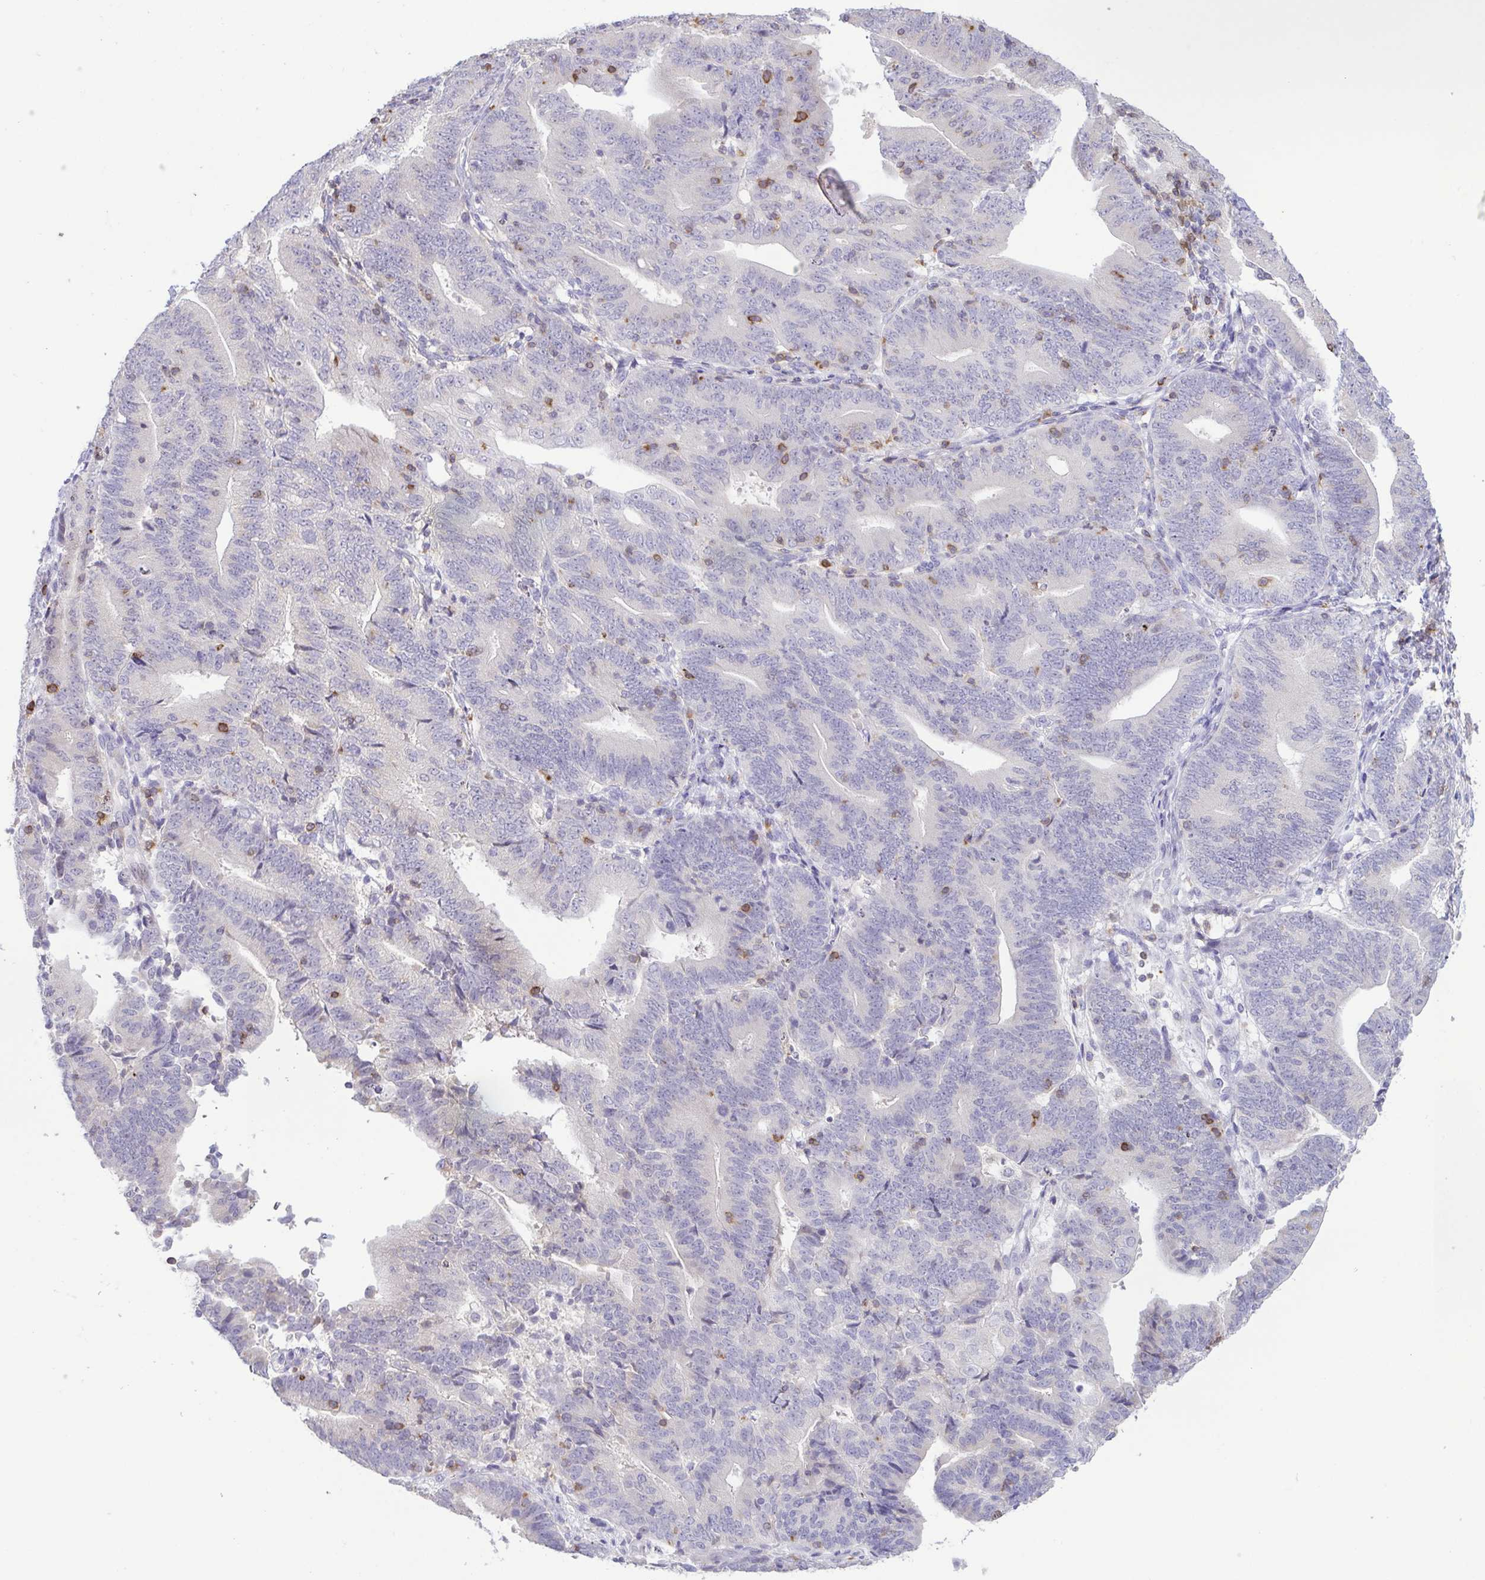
{"staining": {"intensity": "negative", "quantity": "none", "location": "none"}, "tissue": "endometrial cancer", "cell_type": "Tumor cells", "image_type": "cancer", "snomed": [{"axis": "morphology", "description": "Adenocarcinoma, NOS"}, {"axis": "topography", "description": "Endometrium"}], "caption": "High magnification brightfield microscopy of endometrial cancer (adenocarcinoma) stained with DAB (3,3'-diaminobenzidine) (brown) and counterstained with hematoxylin (blue): tumor cells show no significant expression.", "gene": "PGLYRP1", "patient": {"sex": "female", "age": 70}}